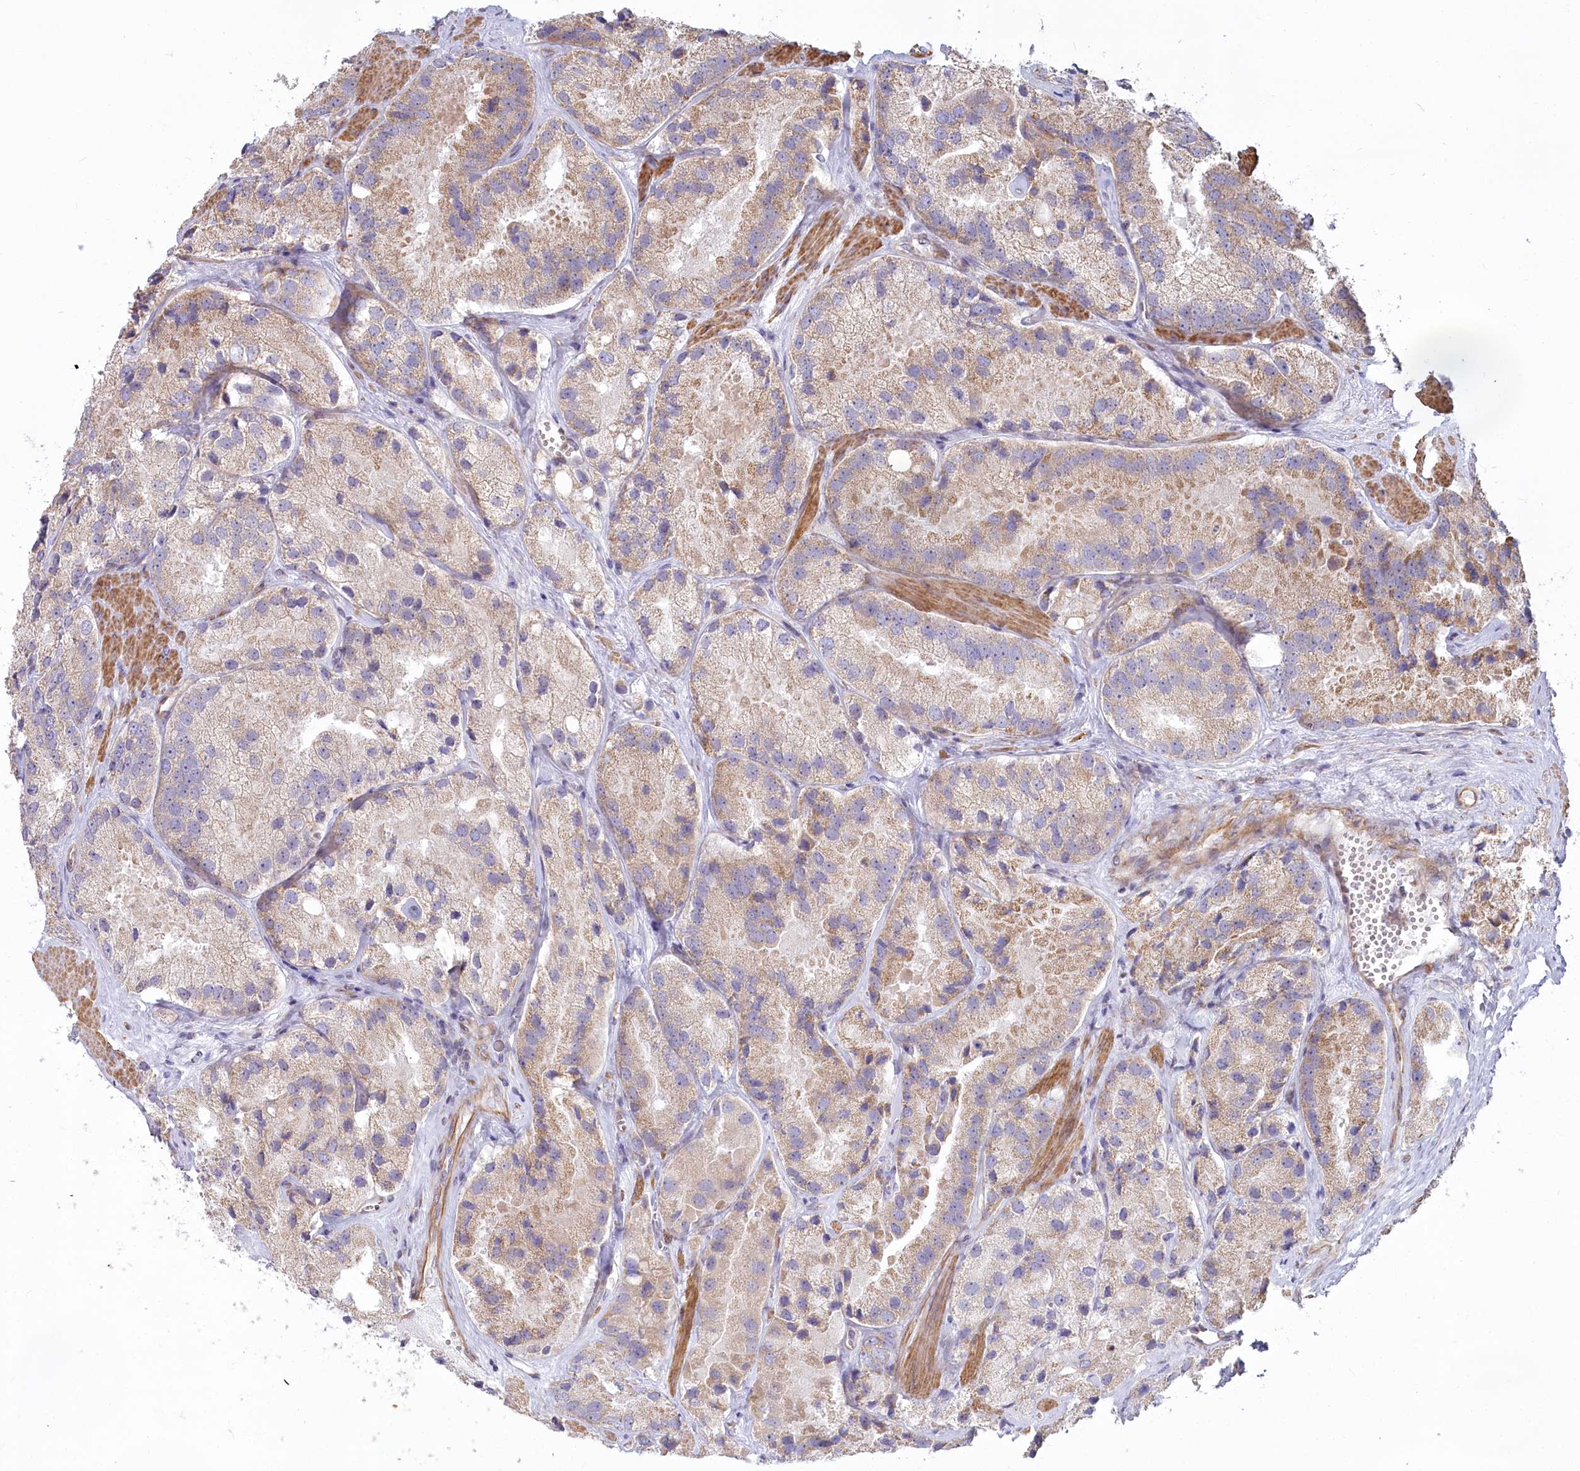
{"staining": {"intensity": "weak", "quantity": "25%-75%", "location": "cytoplasmic/membranous"}, "tissue": "prostate cancer", "cell_type": "Tumor cells", "image_type": "cancer", "snomed": [{"axis": "morphology", "description": "Adenocarcinoma, High grade"}, {"axis": "topography", "description": "Prostate"}], "caption": "High-magnification brightfield microscopy of high-grade adenocarcinoma (prostate) stained with DAB (brown) and counterstained with hematoxylin (blue). tumor cells exhibit weak cytoplasmic/membranous staining is appreciated in approximately25%-75% of cells. (DAB = brown stain, brightfield microscopy at high magnification).", "gene": "MTG1", "patient": {"sex": "male", "age": 66}}